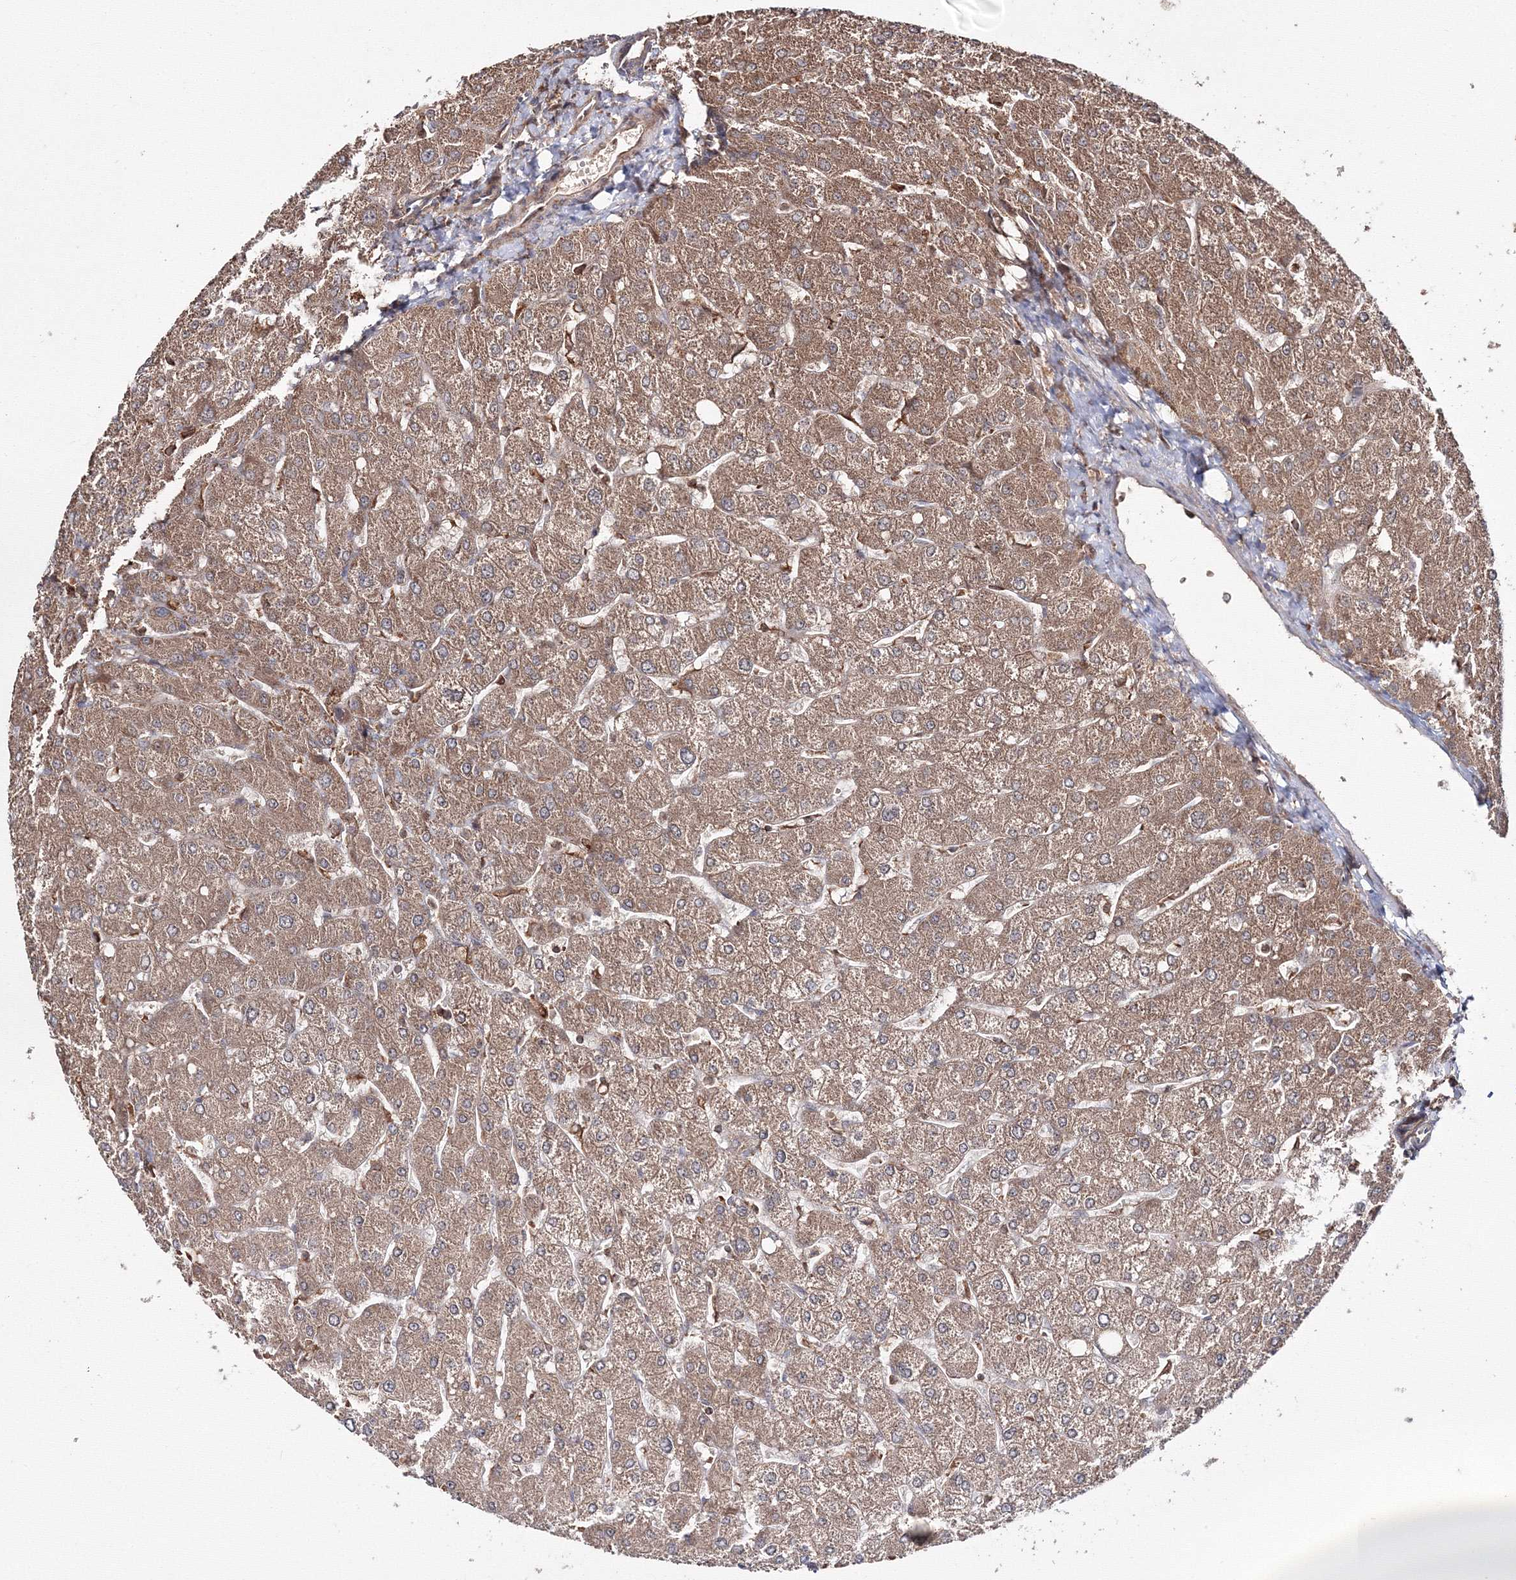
{"staining": {"intensity": "moderate", "quantity": ">75%", "location": "cytoplasmic/membranous"}, "tissue": "liver", "cell_type": "Cholangiocytes", "image_type": "normal", "snomed": [{"axis": "morphology", "description": "Normal tissue, NOS"}, {"axis": "topography", "description": "Liver"}], "caption": "Immunohistochemistry of benign human liver displays medium levels of moderate cytoplasmic/membranous expression in about >75% of cholangiocytes. Nuclei are stained in blue.", "gene": "DDO", "patient": {"sex": "male", "age": 55}}